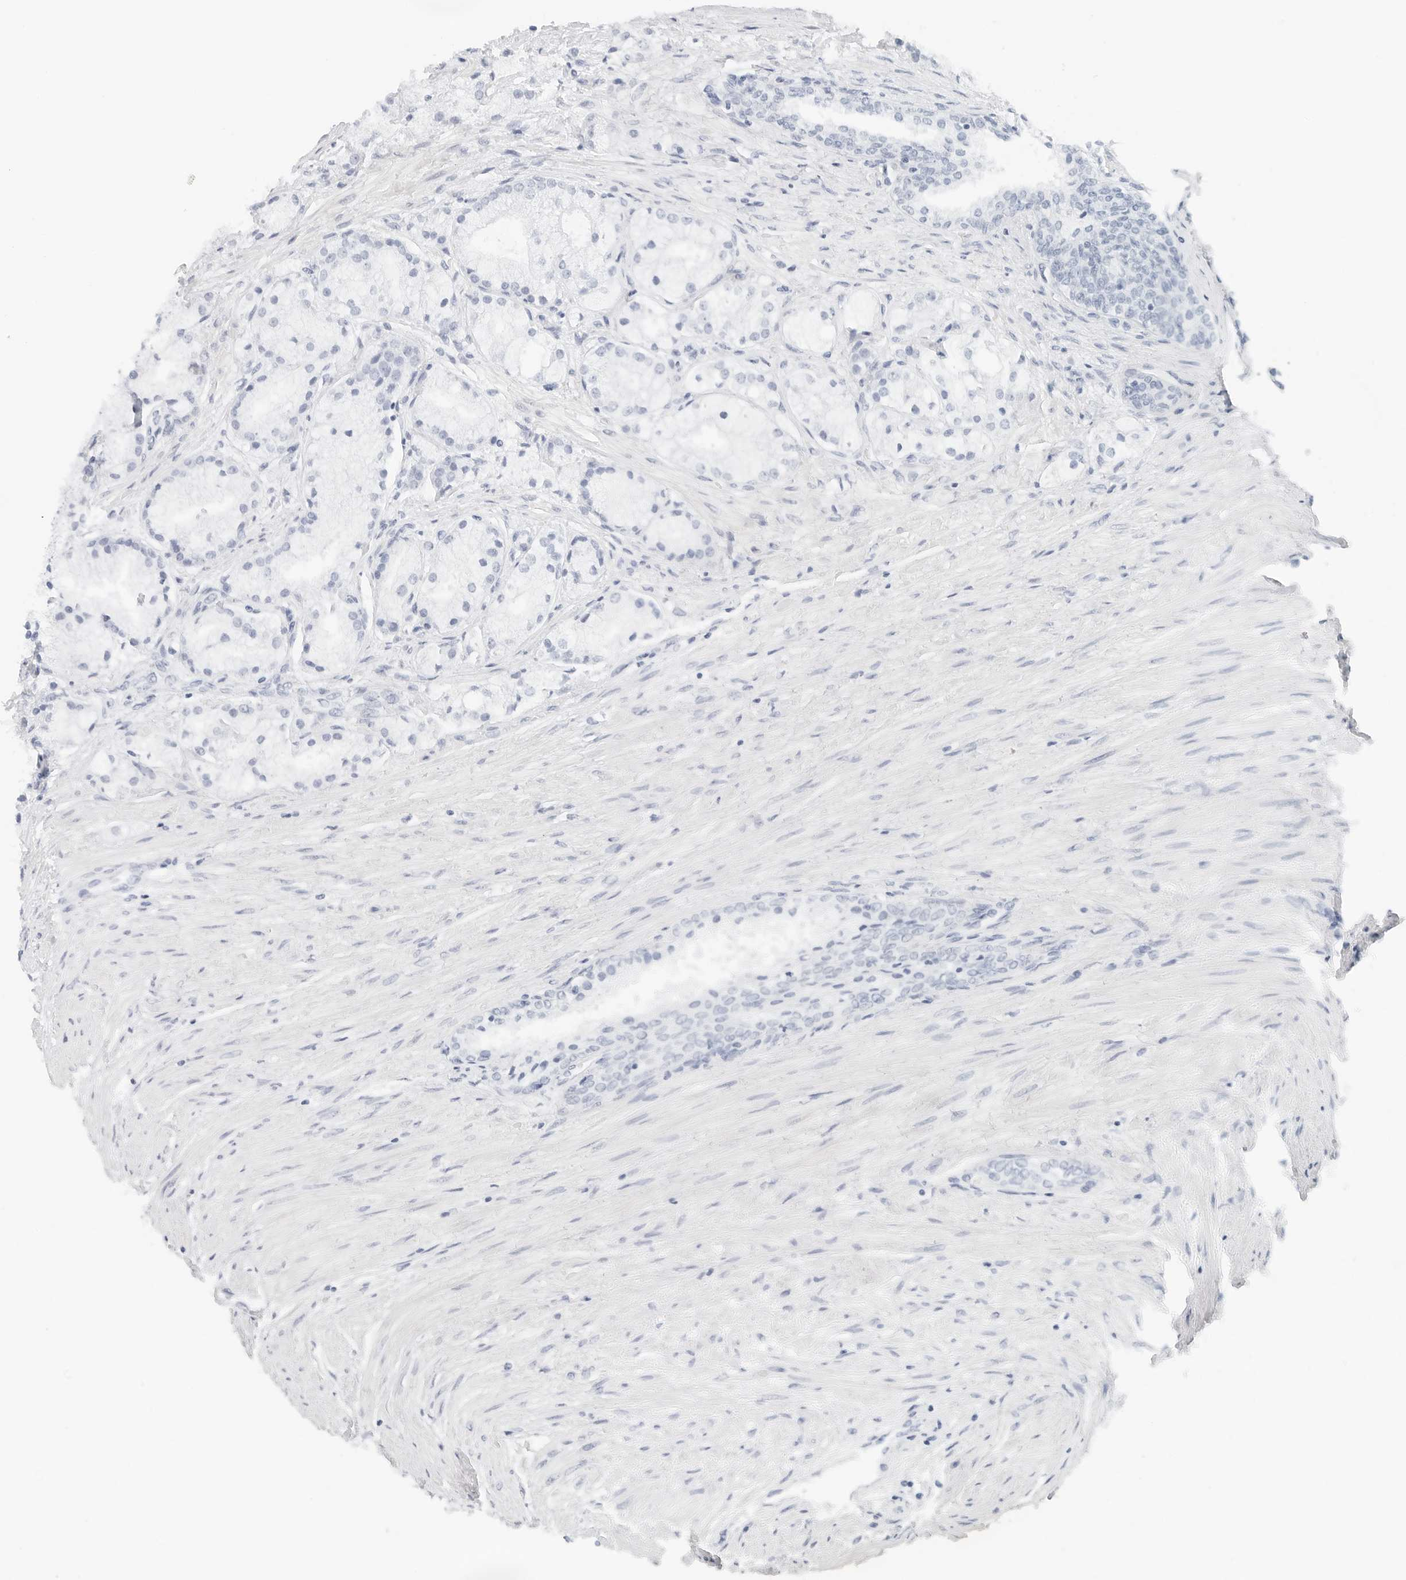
{"staining": {"intensity": "negative", "quantity": "none", "location": "none"}, "tissue": "prostate cancer", "cell_type": "Tumor cells", "image_type": "cancer", "snomed": [{"axis": "morphology", "description": "Adenocarcinoma, High grade"}, {"axis": "topography", "description": "Prostate"}], "caption": "High power microscopy photomicrograph of an immunohistochemistry photomicrograph of prostate cancer, revealing no significant positivity in tumor cells.", "gene": "NTMT2", "patient": {"sex": "male", "age": 50}}